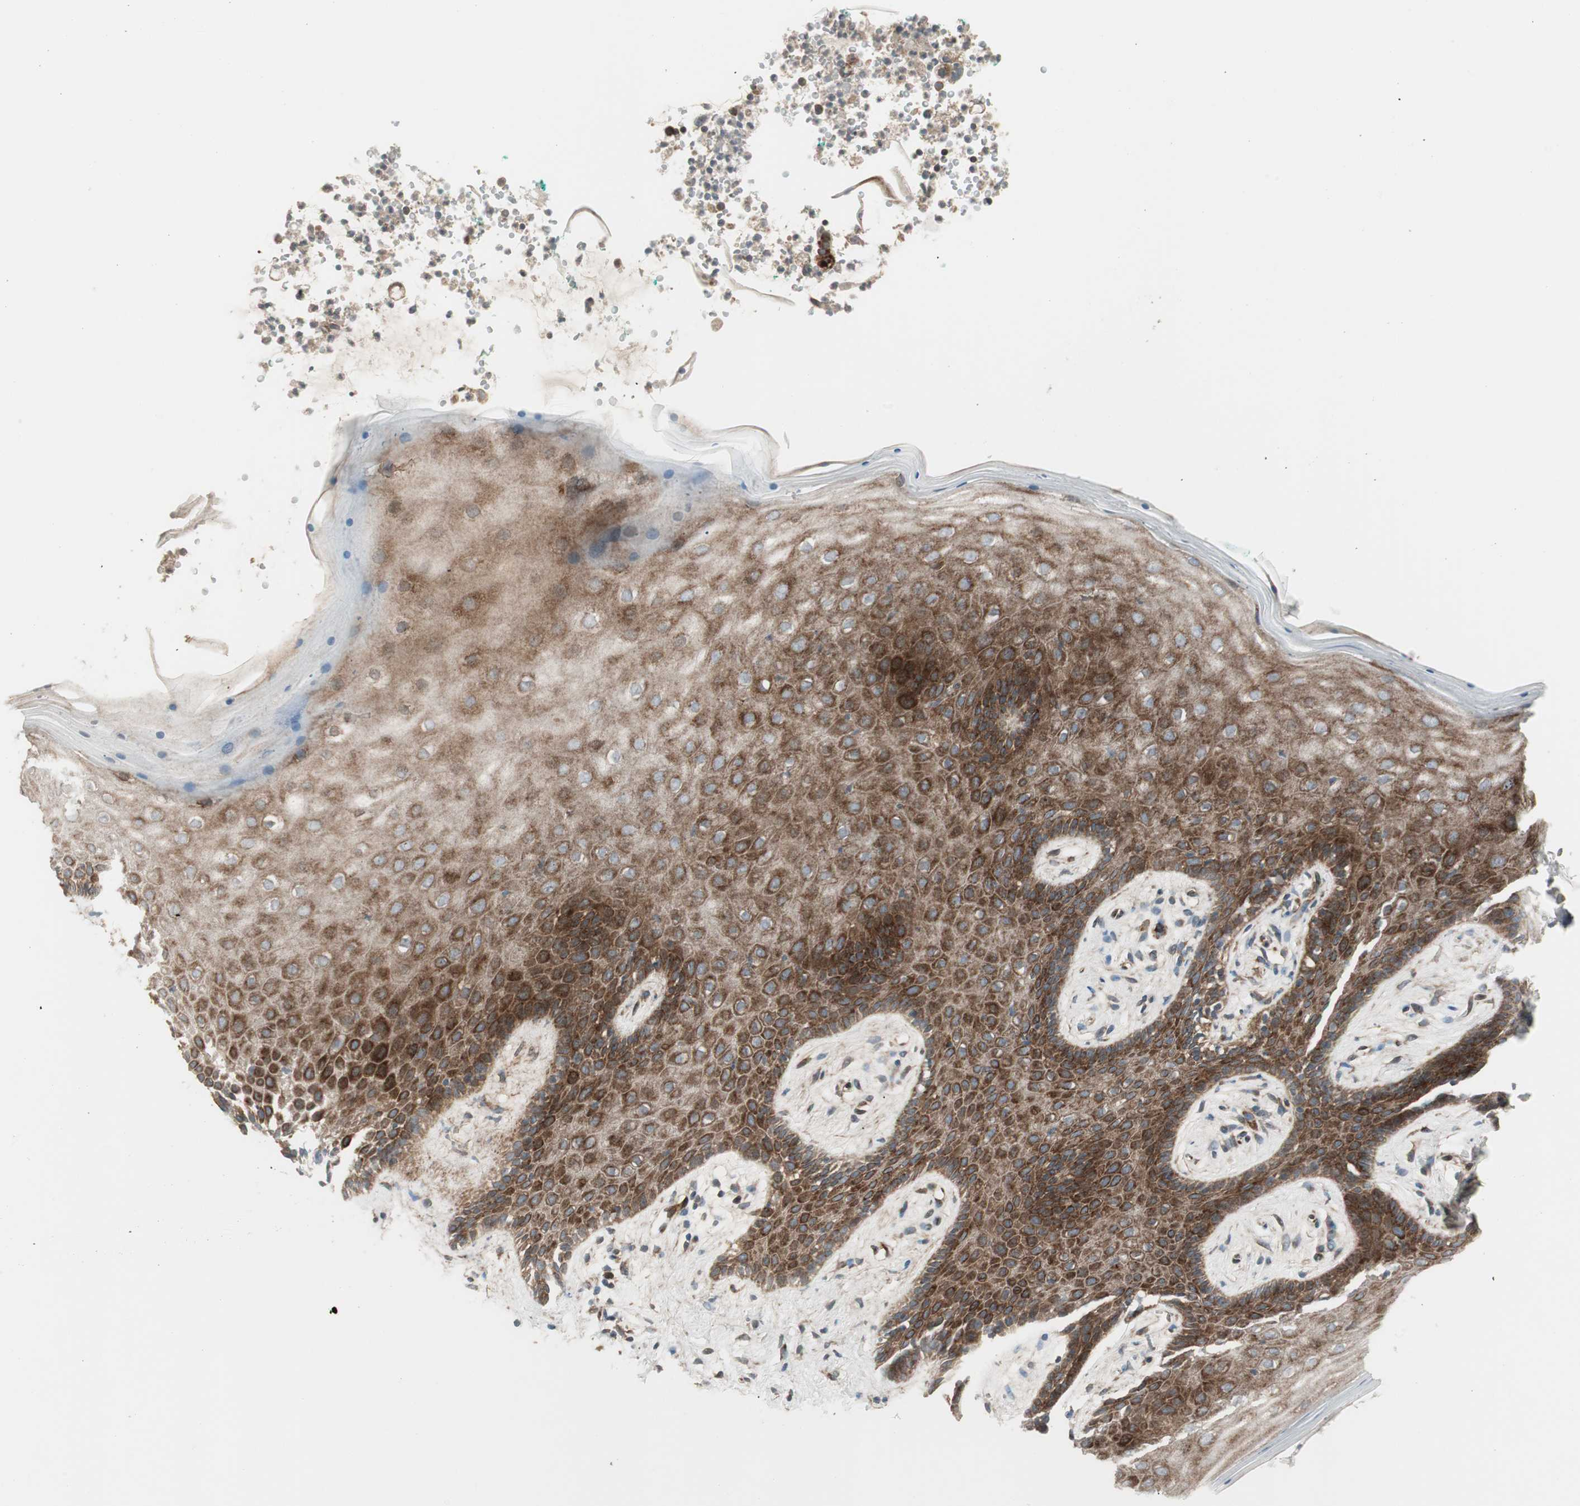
{"staining": {"intensity": "strong", "quantity": "25%-75%", "location": "cytoplasmic/membranous"}, "tissue": "vagina", "cell_type": "Squamous epithelial cells", "image_type": "normal", "snomed": [{"axis": "morphology", "description": "Normal tissue, NOS"}, {"axis": "topography", "description": "Vagina"}], "caption": "The immunohistochemical stain shows strong cytoplasmic/membranous expression in squamous epithelial cells of normal vagina.", "gene": "PPP2R5E", "patient": {"sex": "female", "age": 44}}